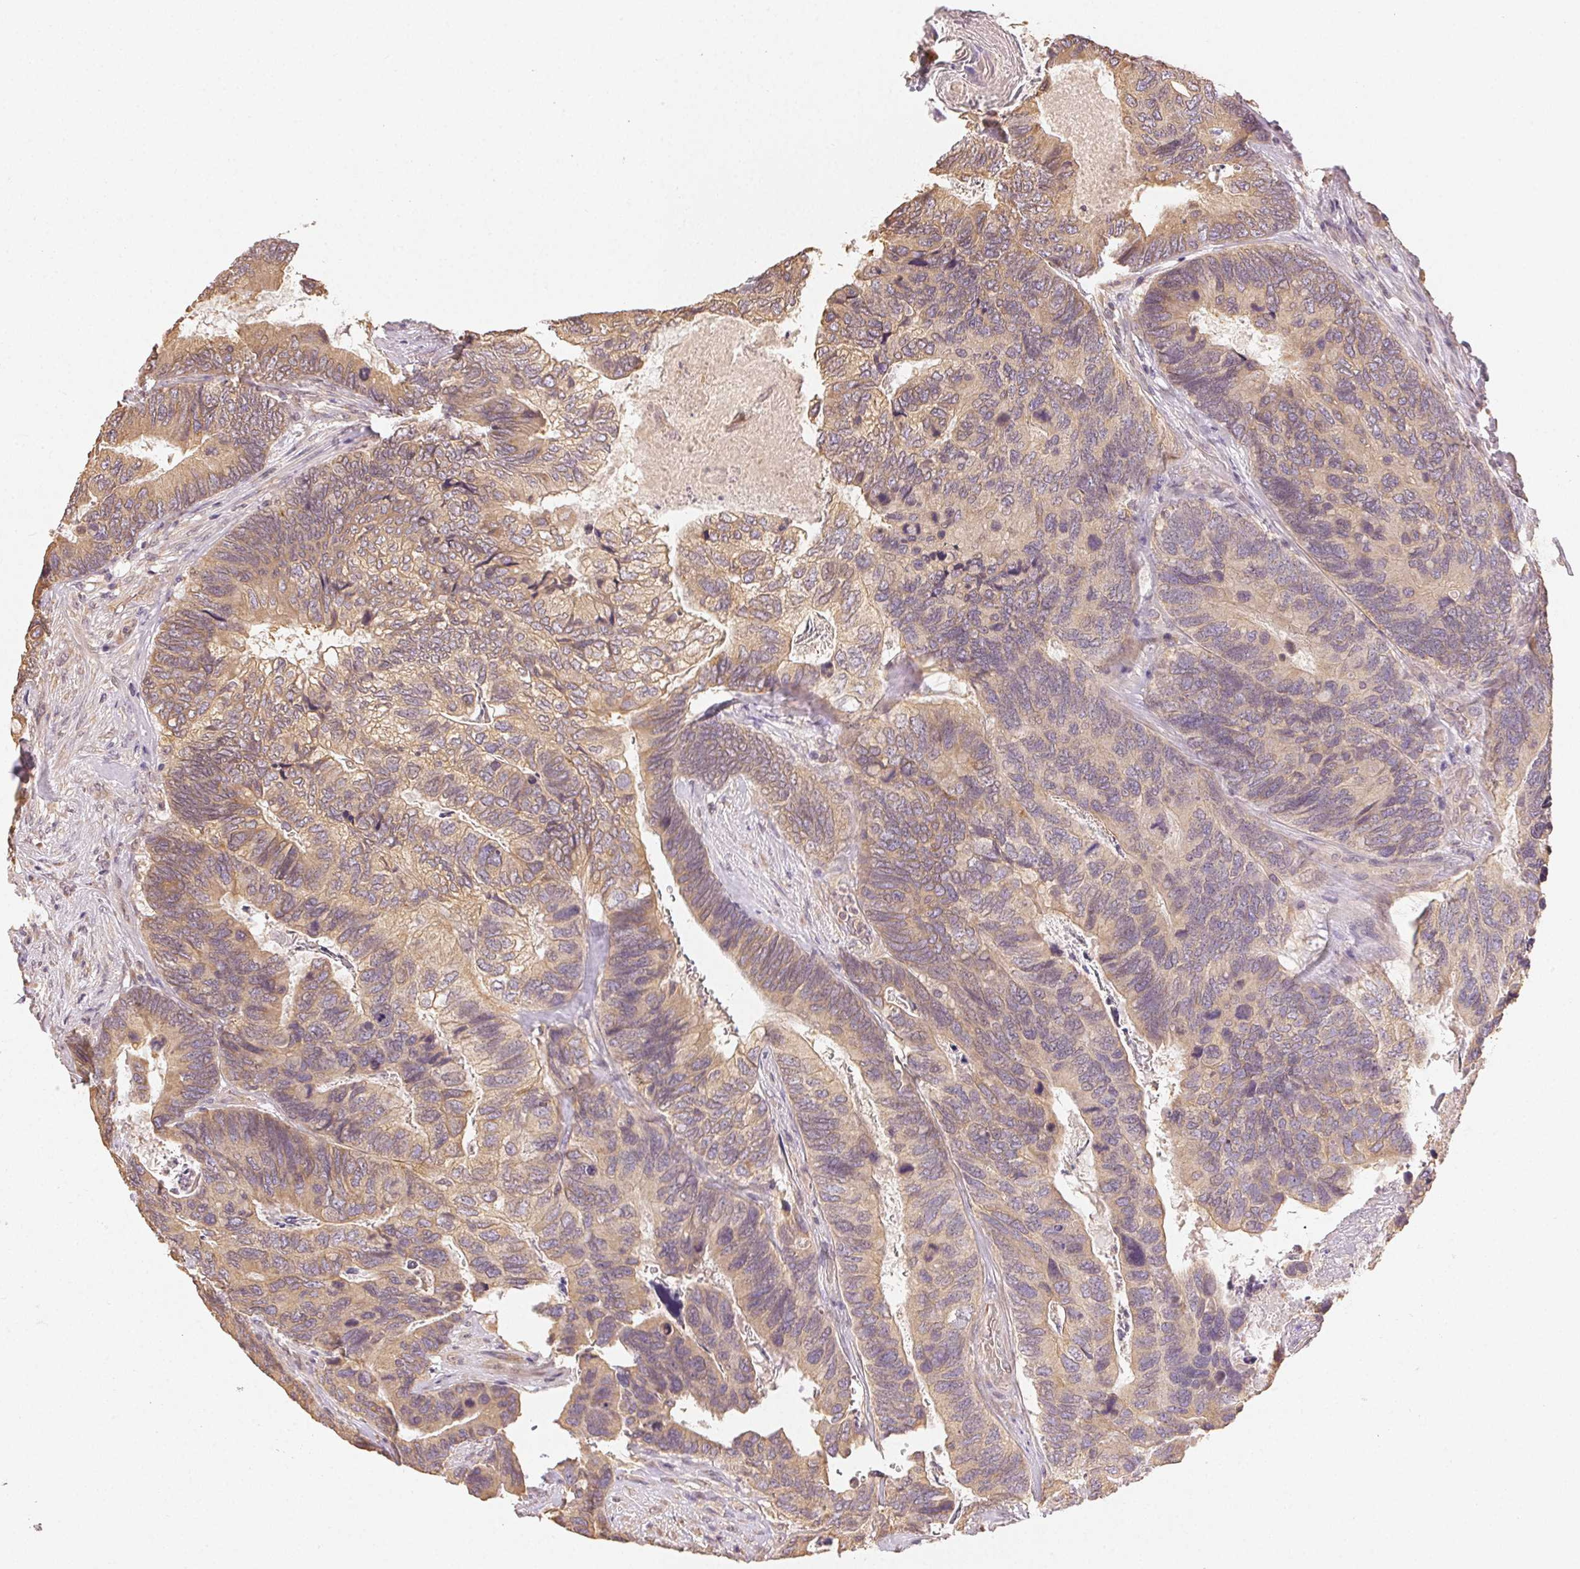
{"staining": {"intensity": "weak", "quantity": ">75%", "location": "cytoplasmic/membranous"}, "tissue": "breast cancer", "cell_type": "Tumor cells", "image_type": "cancer", "snomed": [{"axis": "morphology", "description": "Lobular carcinoma"}, {"axis": "topography", "description": "Breast"}], "caption": "A low amount of weak cytoplasmic/membranous expression is identified in approximately >75% of tumor cells in lobular carcinoma (breast) tissue.", "gene": "SEZ6L2", "patient": {"sex": "female", "age": 59}}